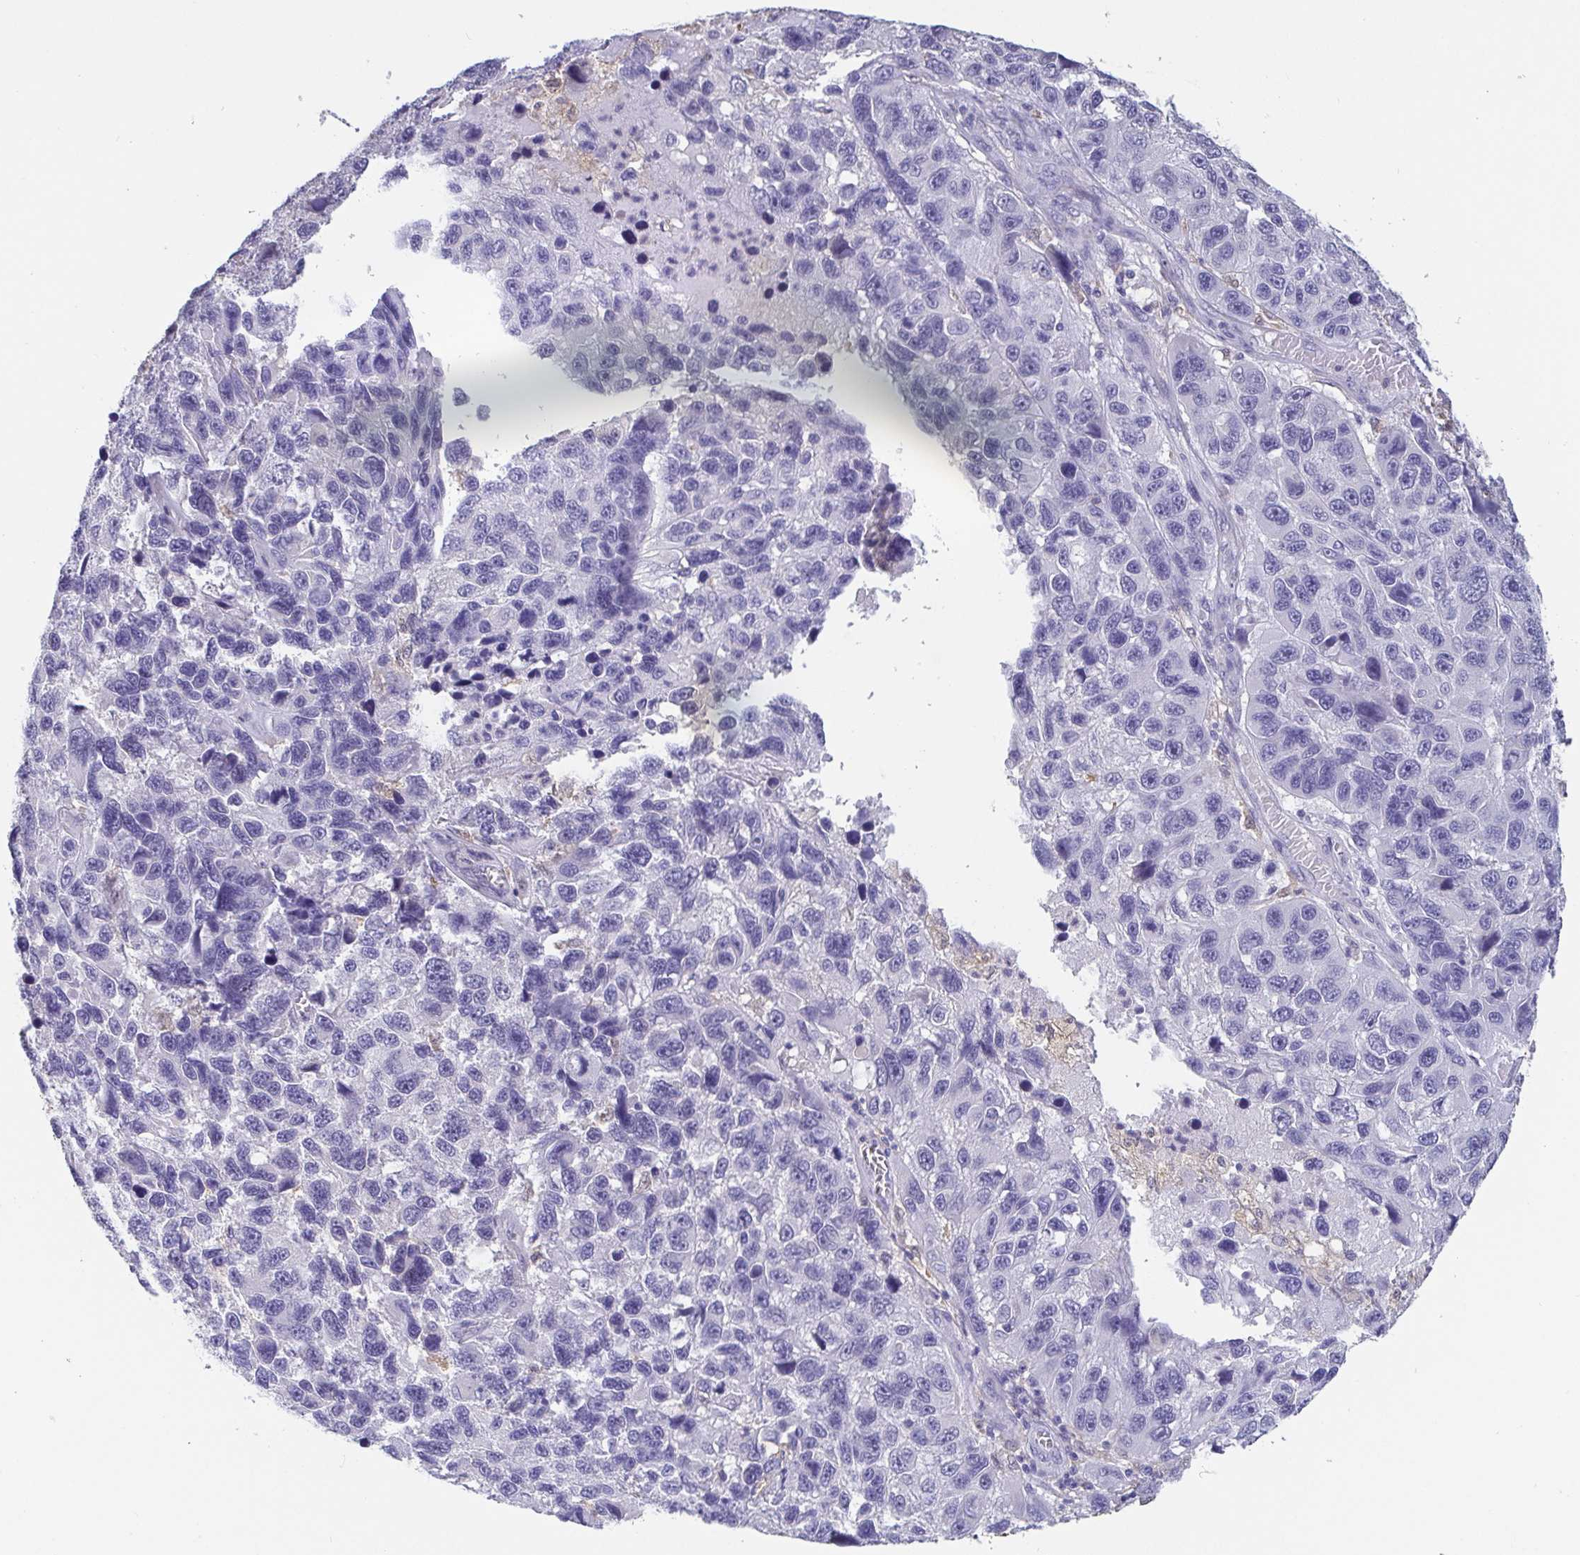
{"staining": {"intensity": "negative", "quantity": "none", "location": "none"}, "tissue": "melanoma", "cell_type": "Tumor cells", "image_type": "cancer", "snomed": [{"axis": "morphology", "description": "Malignant melanoma, NOS"}, {"axis": "topography", "description": "Skin"}], "caption": "Immunohistochemistry (IHC) micrograph of neoplastic tissue: human melanoma stained with DAB demonstrates no significant protein staining in tumor cells.", "gene": "IDH1", "patient": {"sex": "male", "age": 53}}